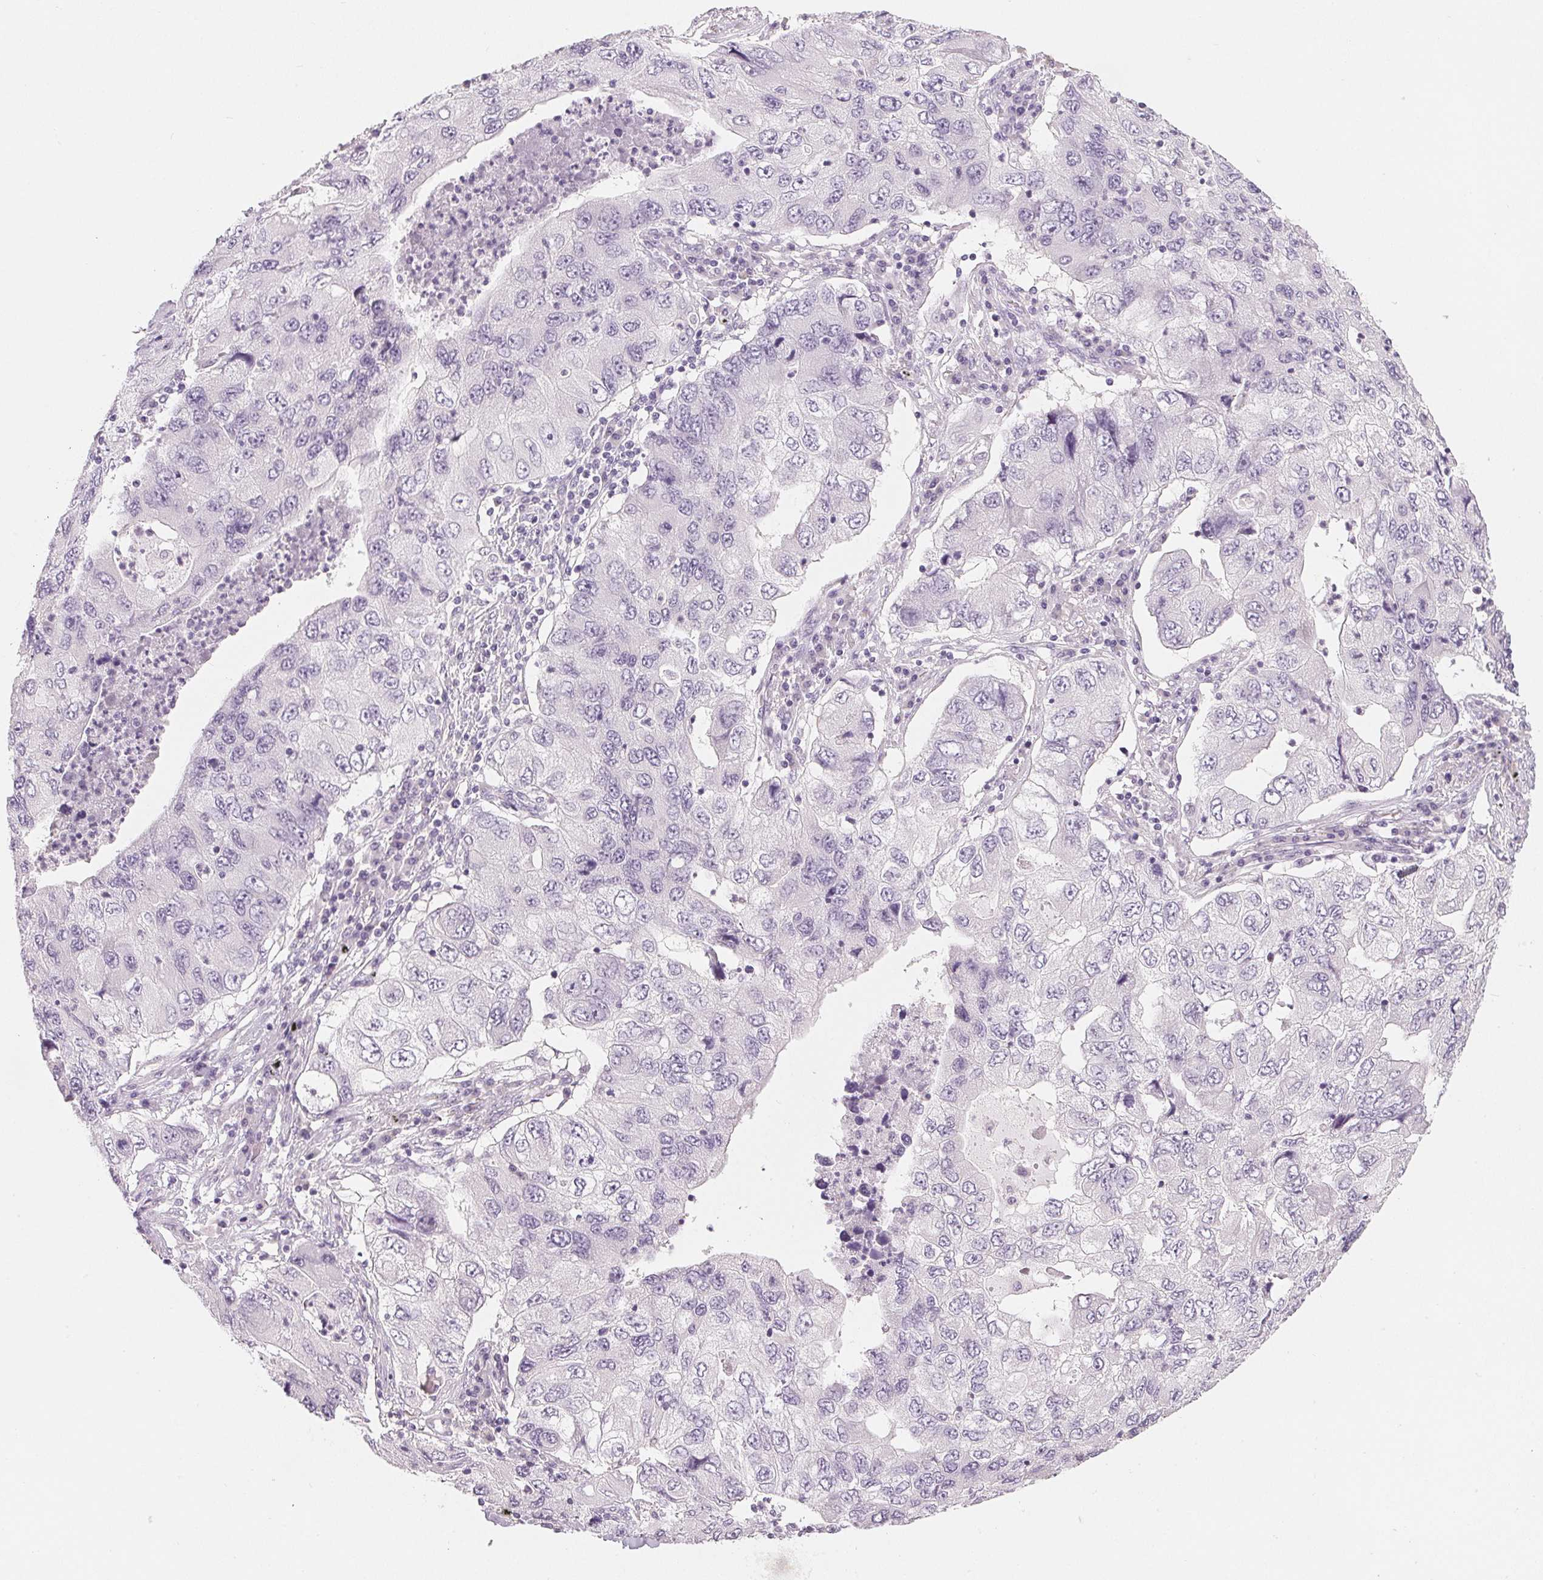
{"staining": {"intensity": "negative", "quantity": "none", "location": "none"}, "tissue": "lung cancer", "cell_type": "Tumor cells", "image_type": "cancer", "snomed": [{"axis": "morphology", "description": "Adenocarcinoma, NOS"}, {"axis": "morphology", "description": "Adenocarcinoma, metastatic, NOS"}, {"axis": "topography", "description": "Lymph node"}, {"axis": "topography", "description": "Lung"}], "caption": "DAB (3,3'-diaminobenzidine) immunohistochemical staining of human lung adenocarcinoma exhibits no significant expression in tumor cells.", "gene": "DNAJC6", "patient": {"sex": "female", "age": 54}}